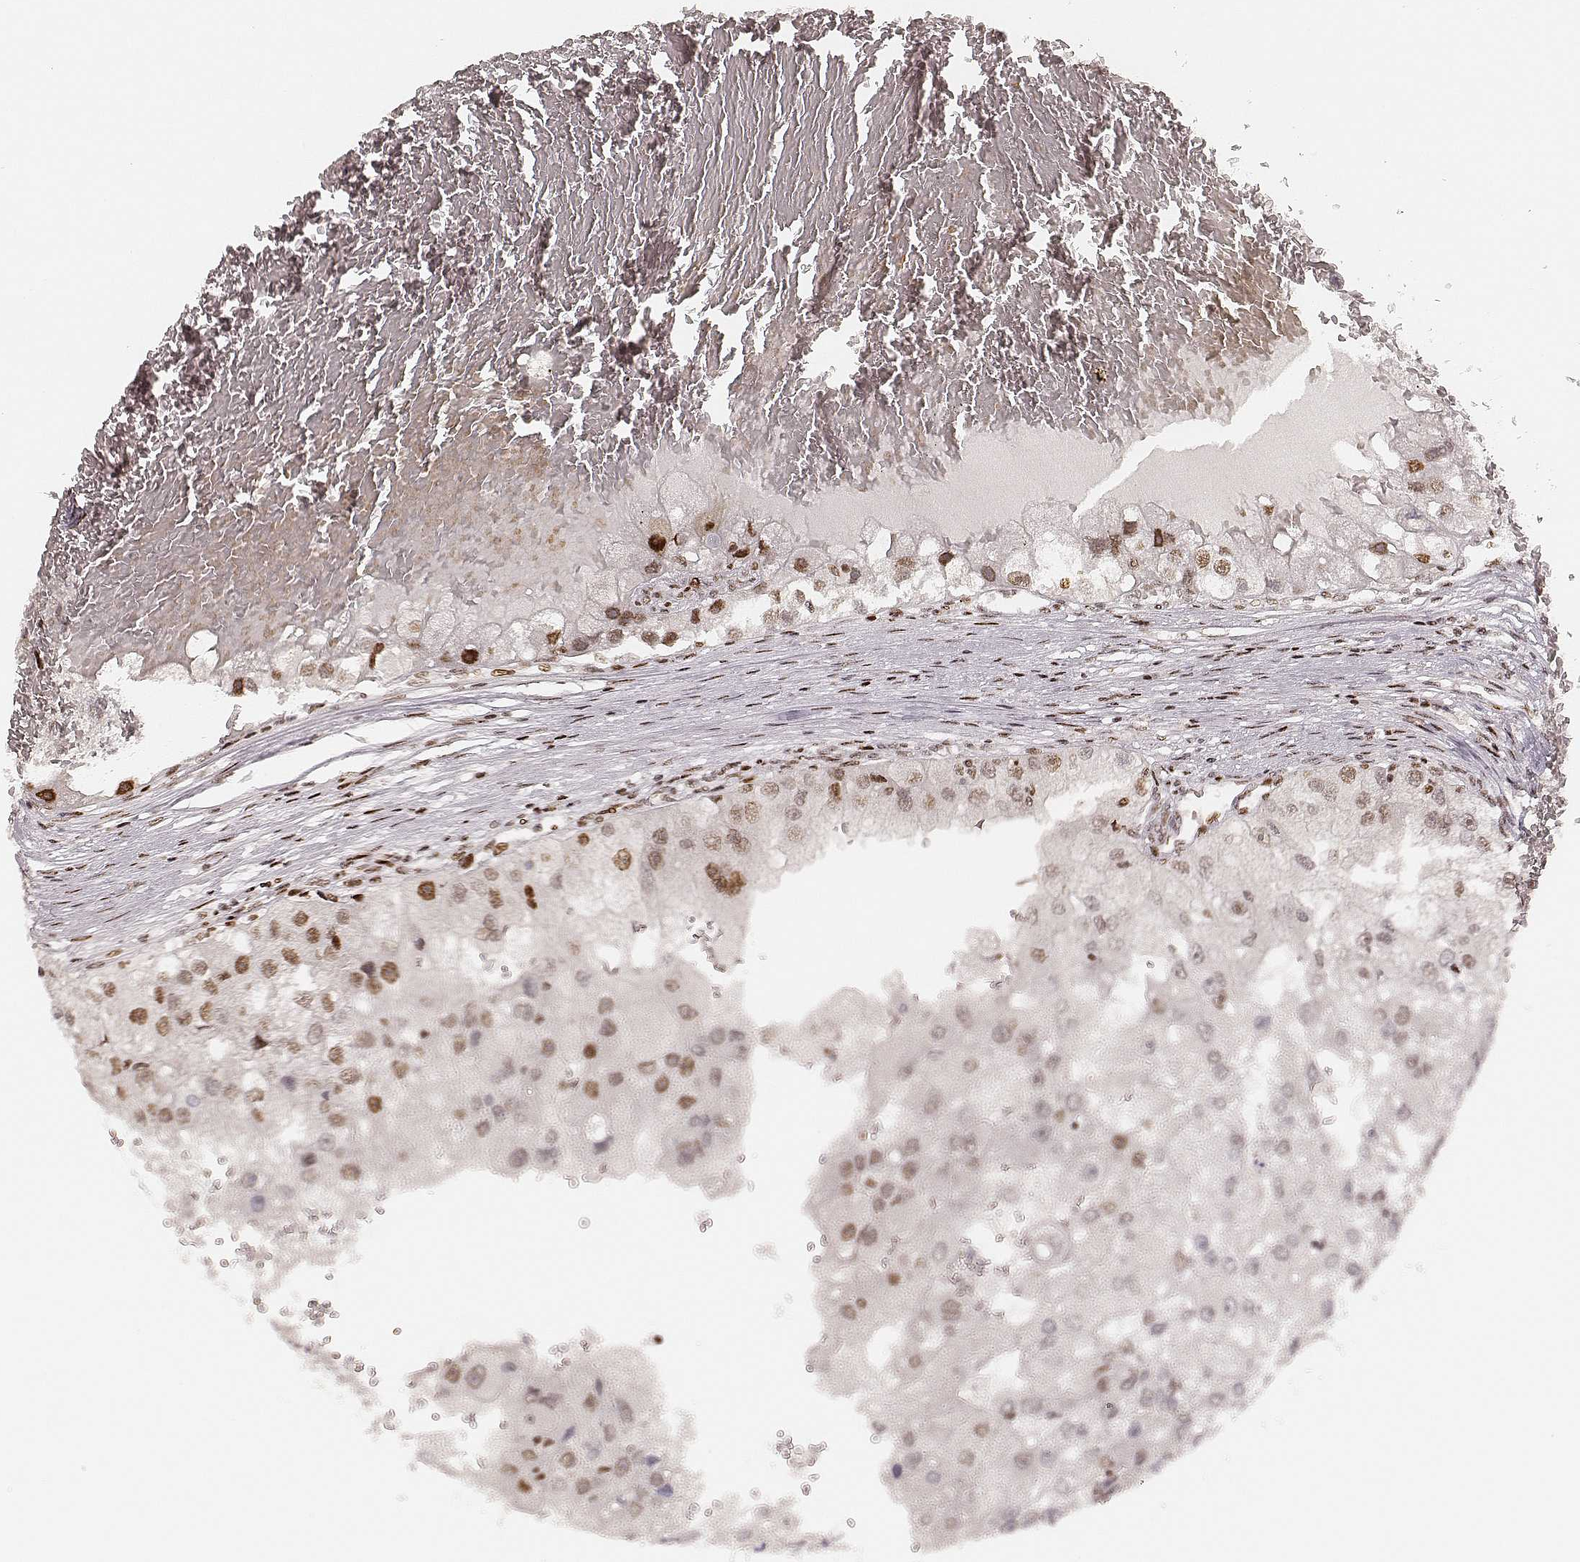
{"staining": {"intensity": "moderate", "quantity": ">75%", "location": "nuclear"}, "tissue": "renal cancer", "cell_type": "Tumor cells", "image_type": "cancer", "snomed": [{"axis": "morphology", "description": "Adenocarcinoma, NOS"}, {"axis": "topography", "description": "Kidney"}], "caption": "The immunohistochemical stain highlights moderate nuclear expression in tumor cells of adenocarcinoma (renal) tissue.", "gene": "HNRNPC", "patient": {"sex": "male", "age": 63}}